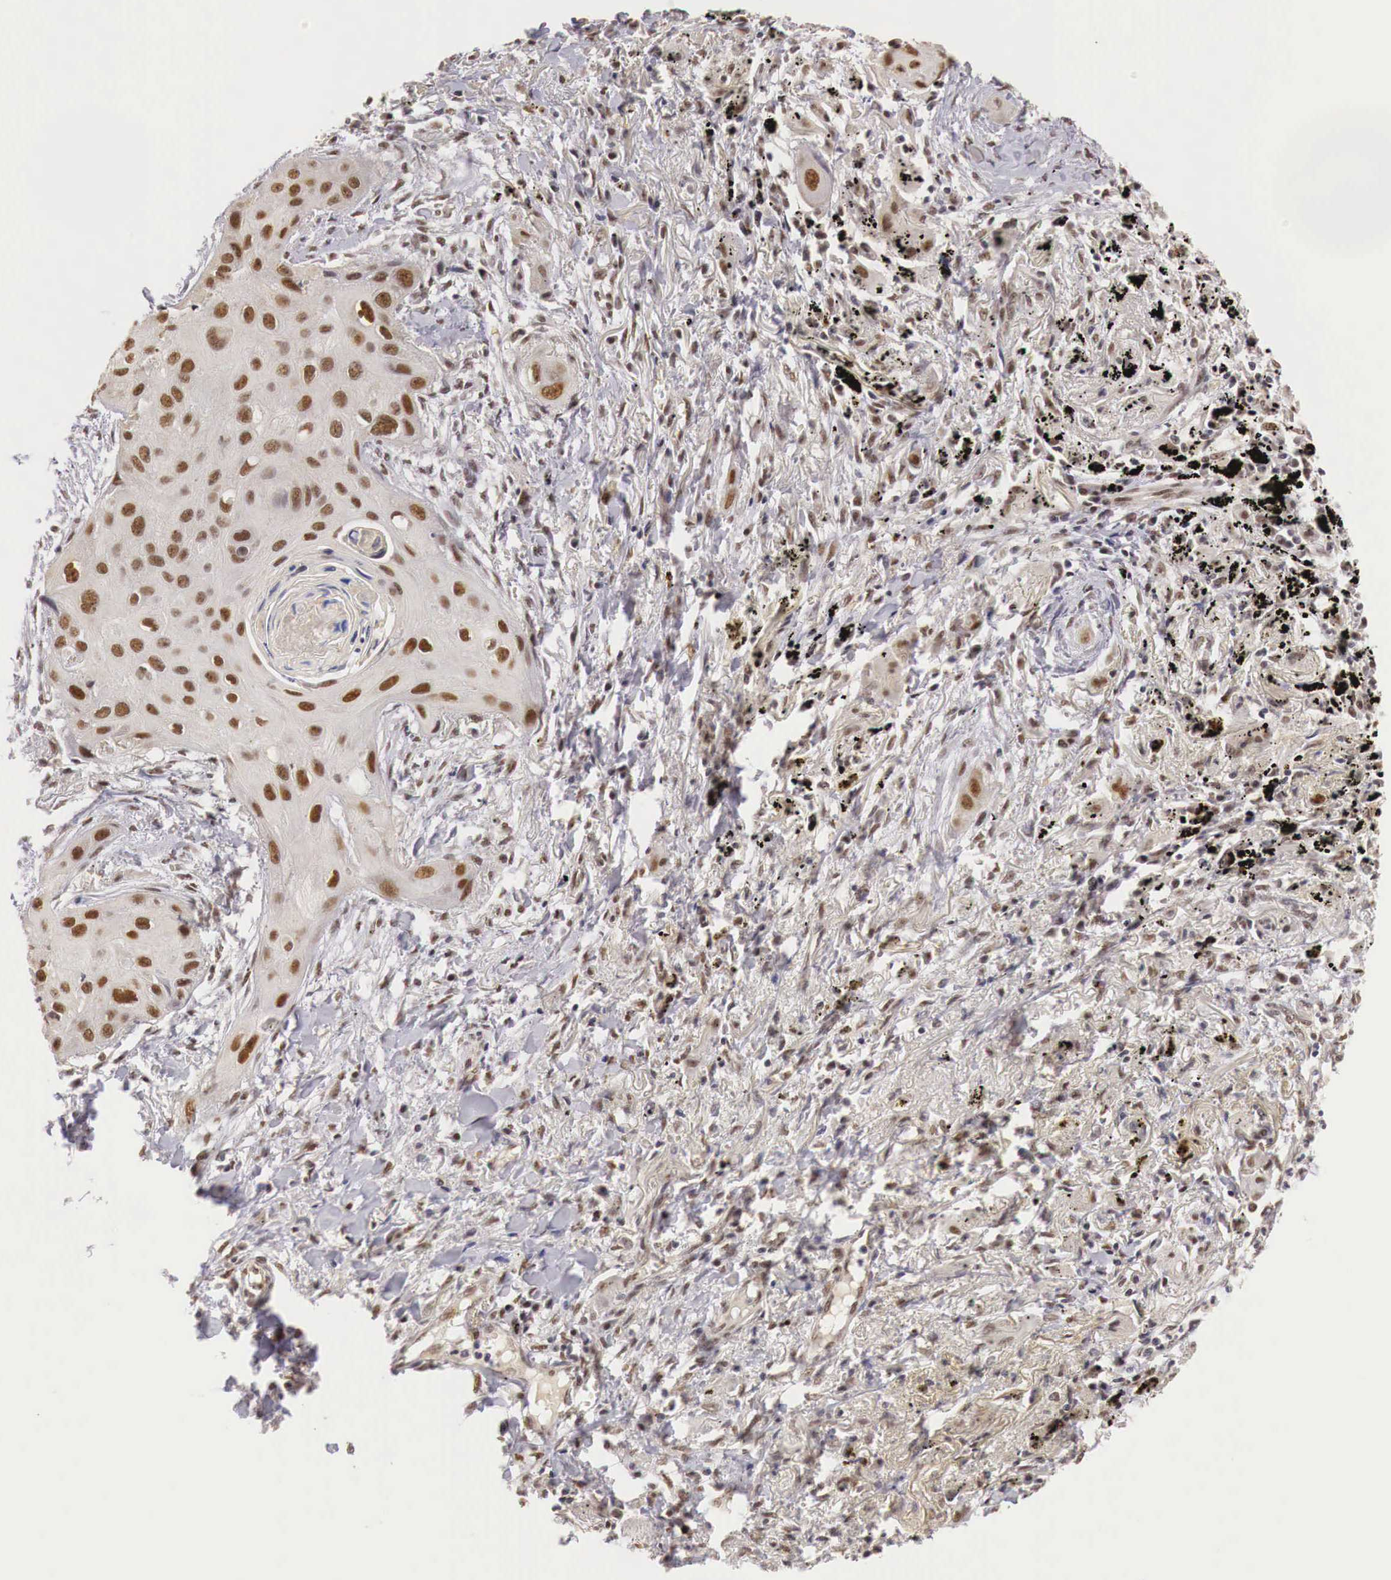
{"staining": {"intensity": "weak", "quantity": ">75%", "location": "cytoplasmic/membranous,nuclear"}, "tissue": "lung cancer", "cell_type": "Tumor cells", "image_type": "cancer", "snomed": [{"axis": "morphology", "description": "Squamous cell carcinoma, NOS"}, {"axis": "topography", "description": "Lung"}], "caption": "This is an image of immunohistochemistry staining of lung squamous cell carcinoma, which shows weak positivity in the cytoplasmic/membranous and nuclear of tumor cells.", "gene": "GPKOW", "patient": {"sex": "male", "age": 71}}